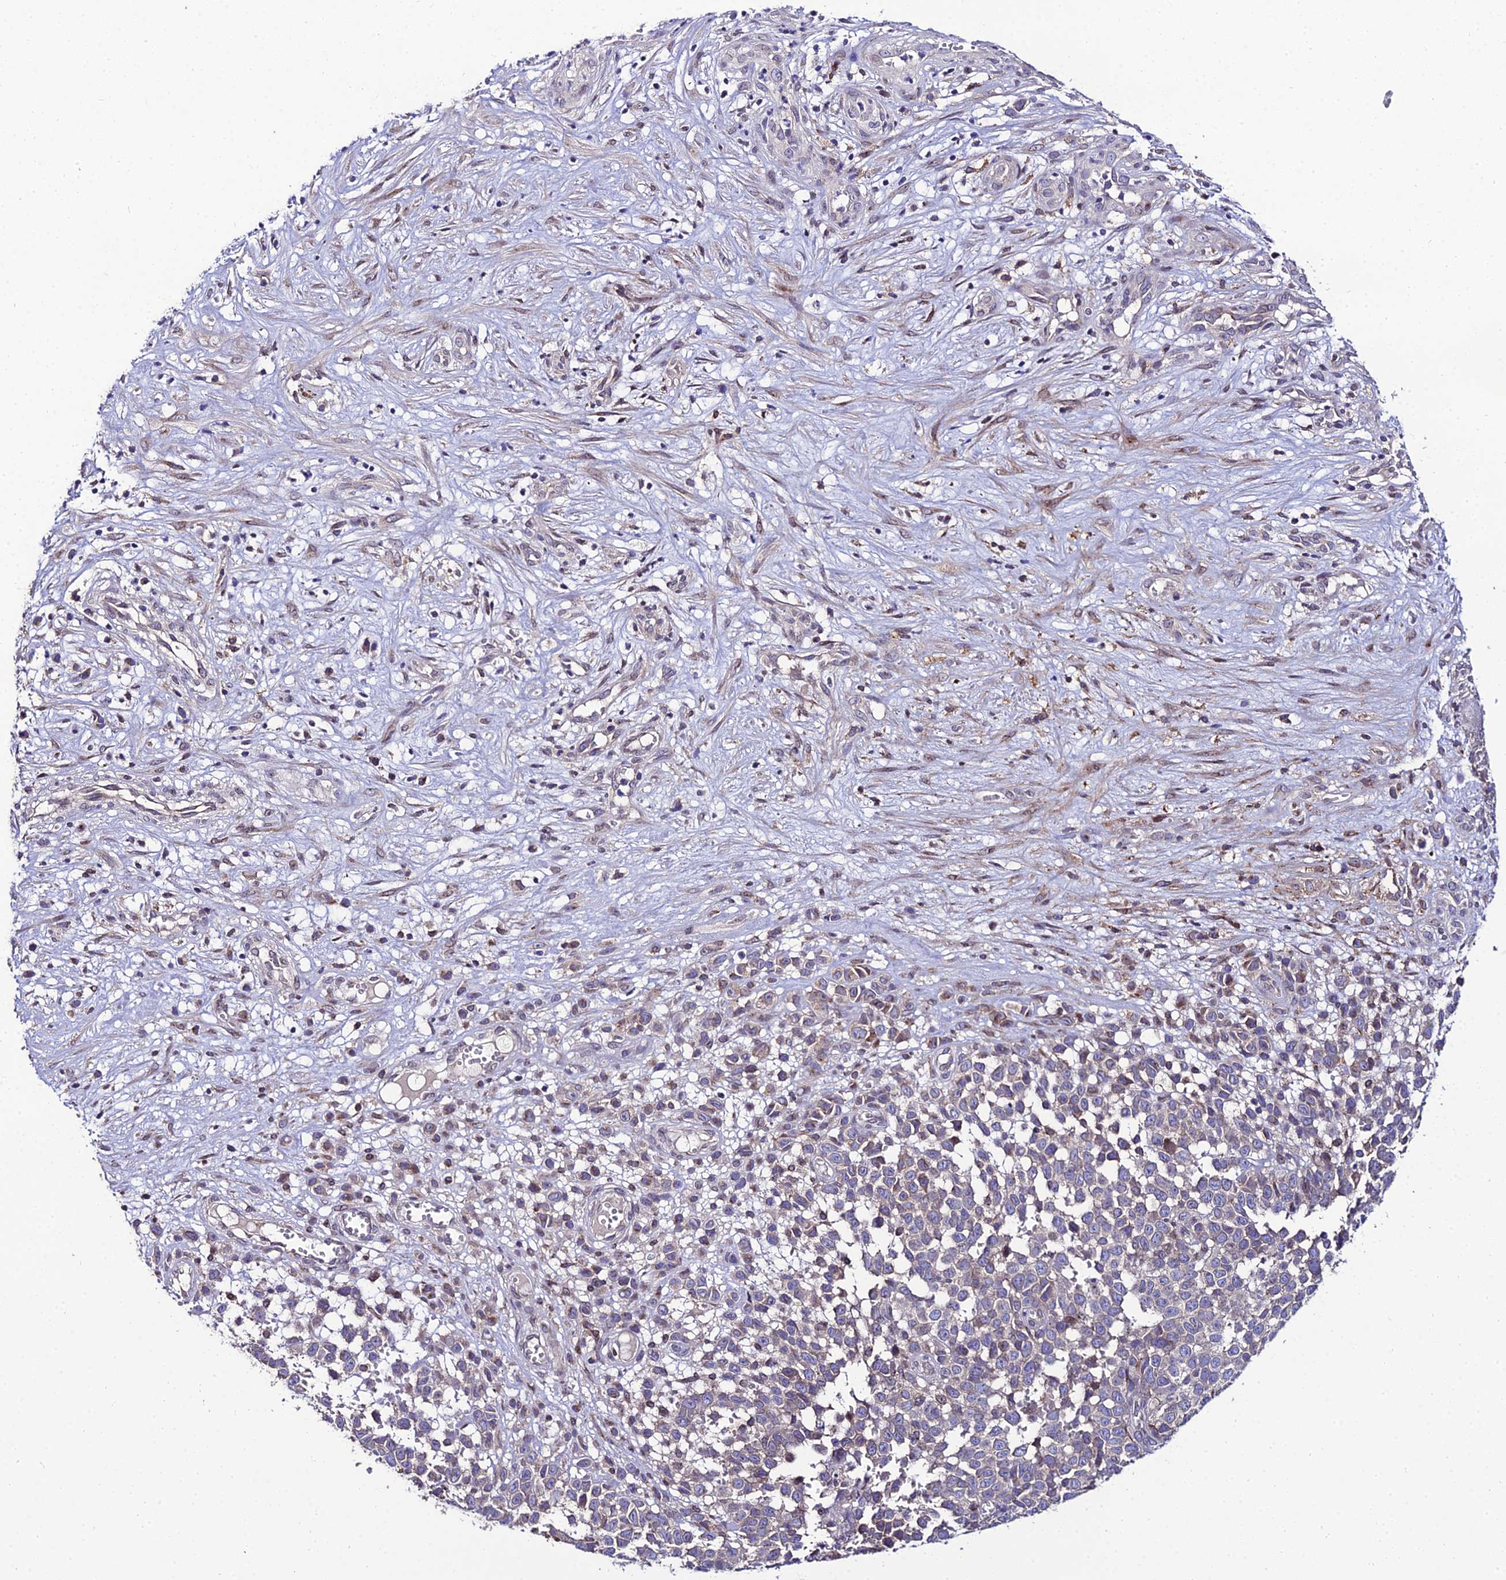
{"staining": {"intensity": "negative", "quantity": "none", "location": "none"}, "tissue": "melanoma", "cell_type": "Tumor cells", "image_type": "cancer", "snomed": [{"axis": "morphology", "description": "Malignant melanoma, NOS"}, {"axis": "topography", "description": "Nose, NOS"}], "caption": "Malignant melanoma stained for a protein using immunohistochemistry demonstrates no staining tumor cells.", "gene": "DDX19A", "patient": {"sex": "female", "age": 48}}